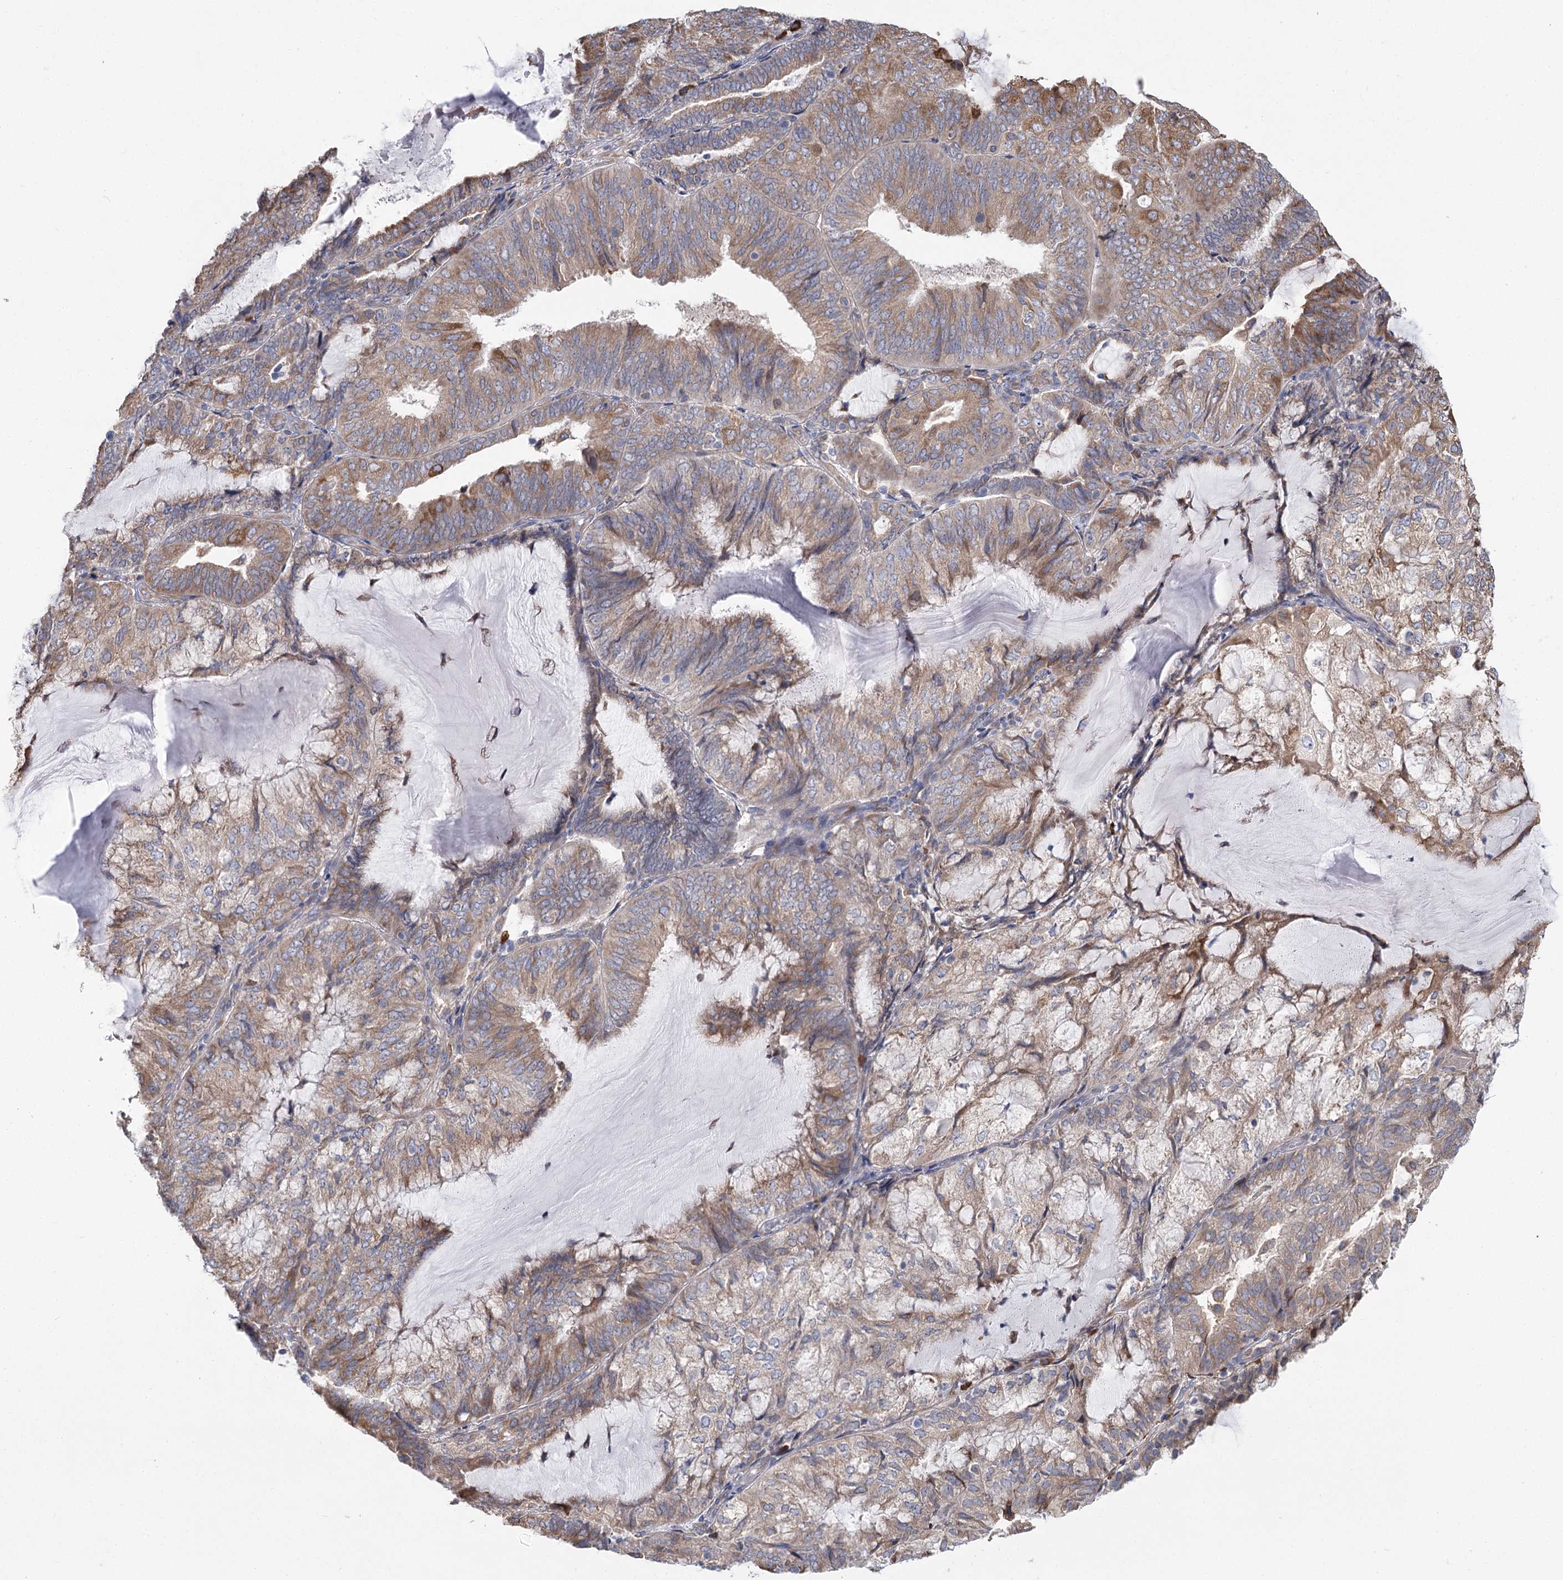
{"staining": {"intensity": "moderate", "quantity": "25%-75%", "location": "cytoplasmic/membranous"}, "tissue": "endometrial cancer", "cell_type": "Tumor cells", "image_type": "cancer", "snomed": [{"axis": "morphology", "description": "Adenocarcinoma, NOS"}, {"axis": "topography", "description": "Endometrium"}], "caption": "Protein expression analysis of adenocarcinoma (endometrial) demonstrates moderate cytoplasmic/membranous positivity in about 25%-75% of tumor cells.", "gene": "METTL24", "patient": {"sex": "female", "age": 81}}